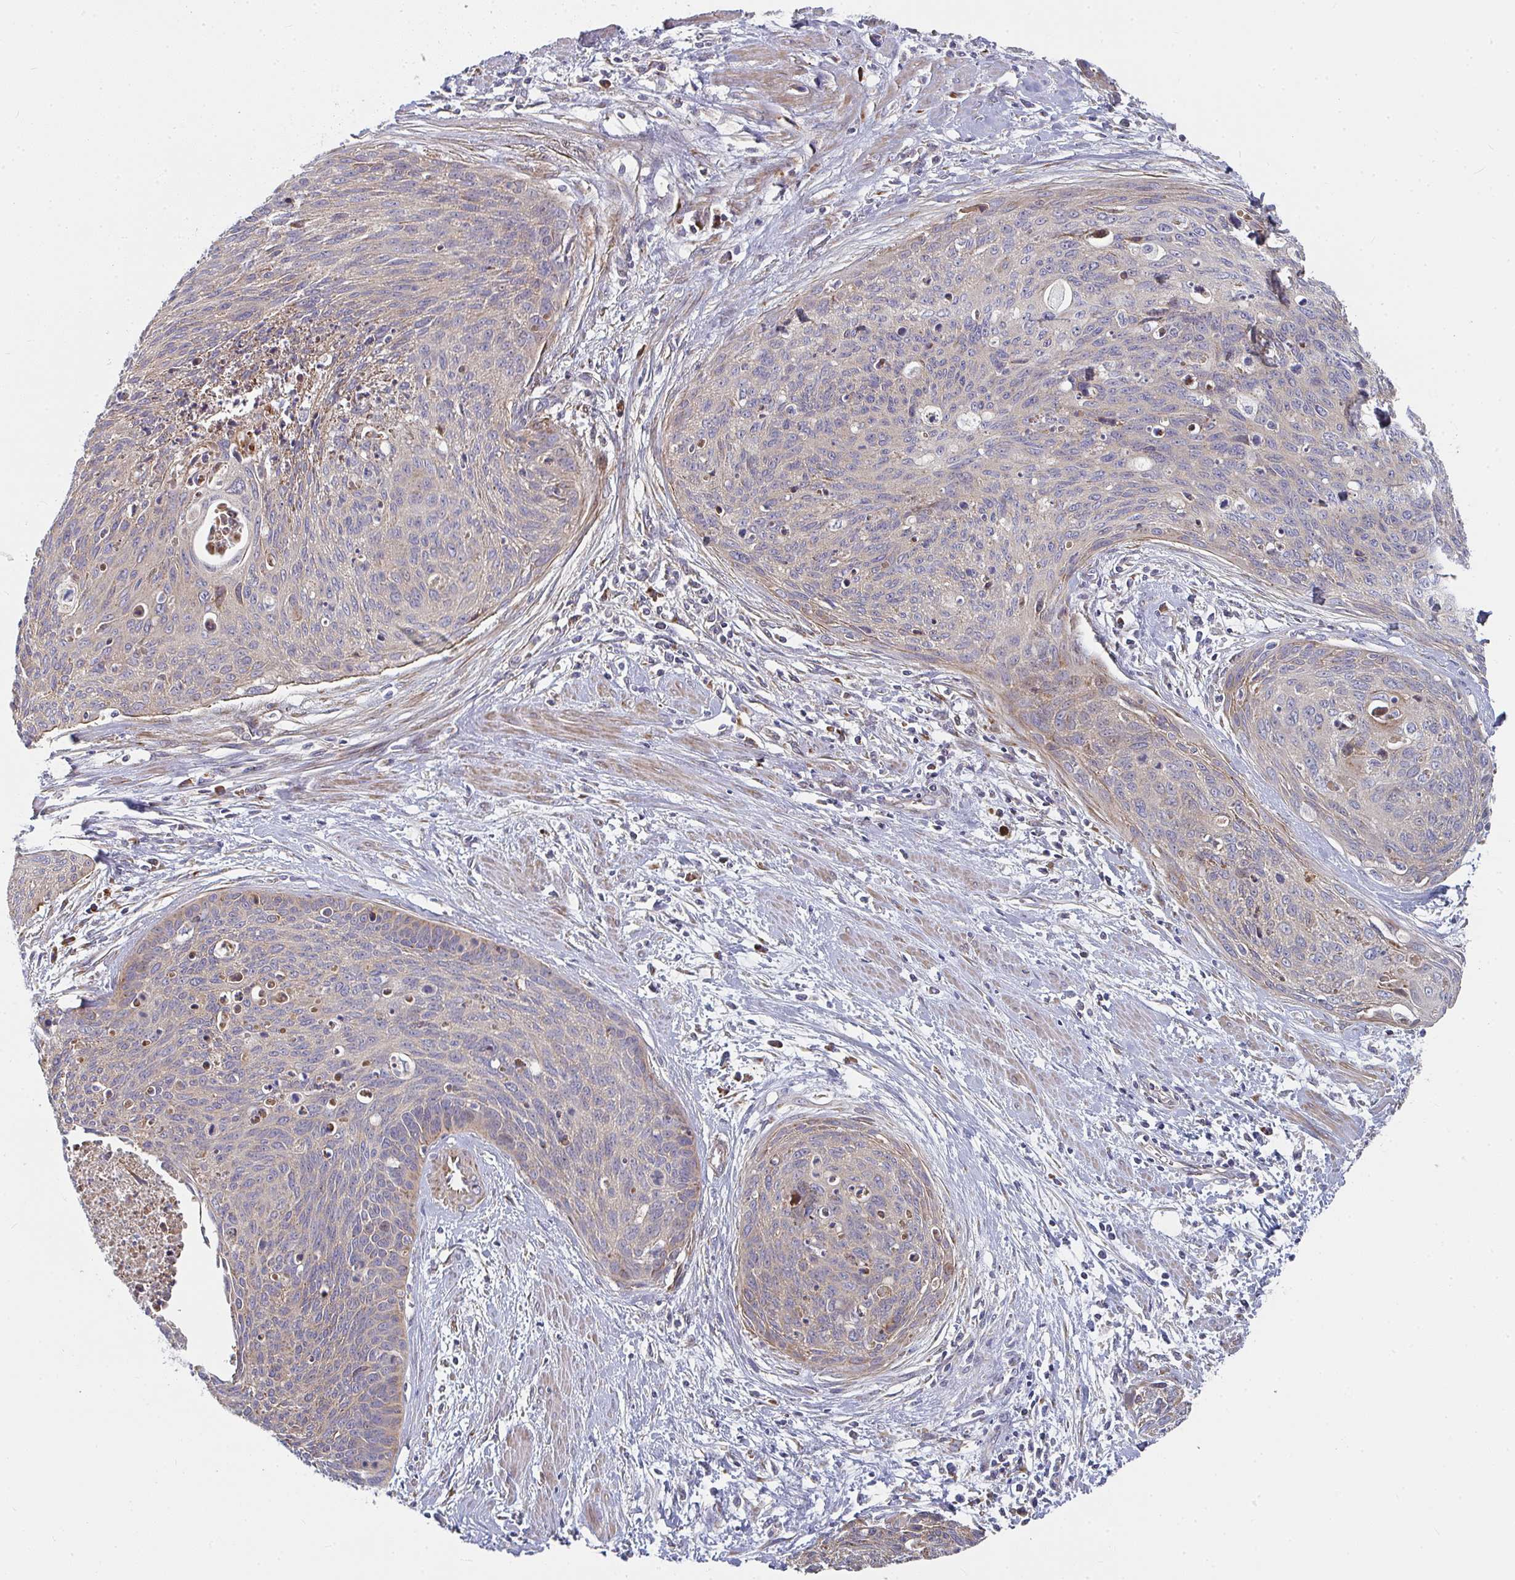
{"staining": {"intensity": "weak", "quantity": "25%-75%", "location": "cytoplasmic/membranous"}, "tissue": "cervical cancer", "cell_type": "Tumor cells", "image_type": "cancer", "snomed": [{"axis": "morphology", "description": "Squamous cell carcinoma, NOS"}, {"axis": "topography", "description": "Cervix"}], "caption": "Tumor cells exhibit weak cytoplasmic/membranous positivity in approximately 25%-75% of cells in cervical cancer (squamous cell carcinoma). (DAB IHC, brown staining for protein, blue staining for nuclei).", "gene": "RHEBL1", "patient": {"sex": "female", "age": 55}}